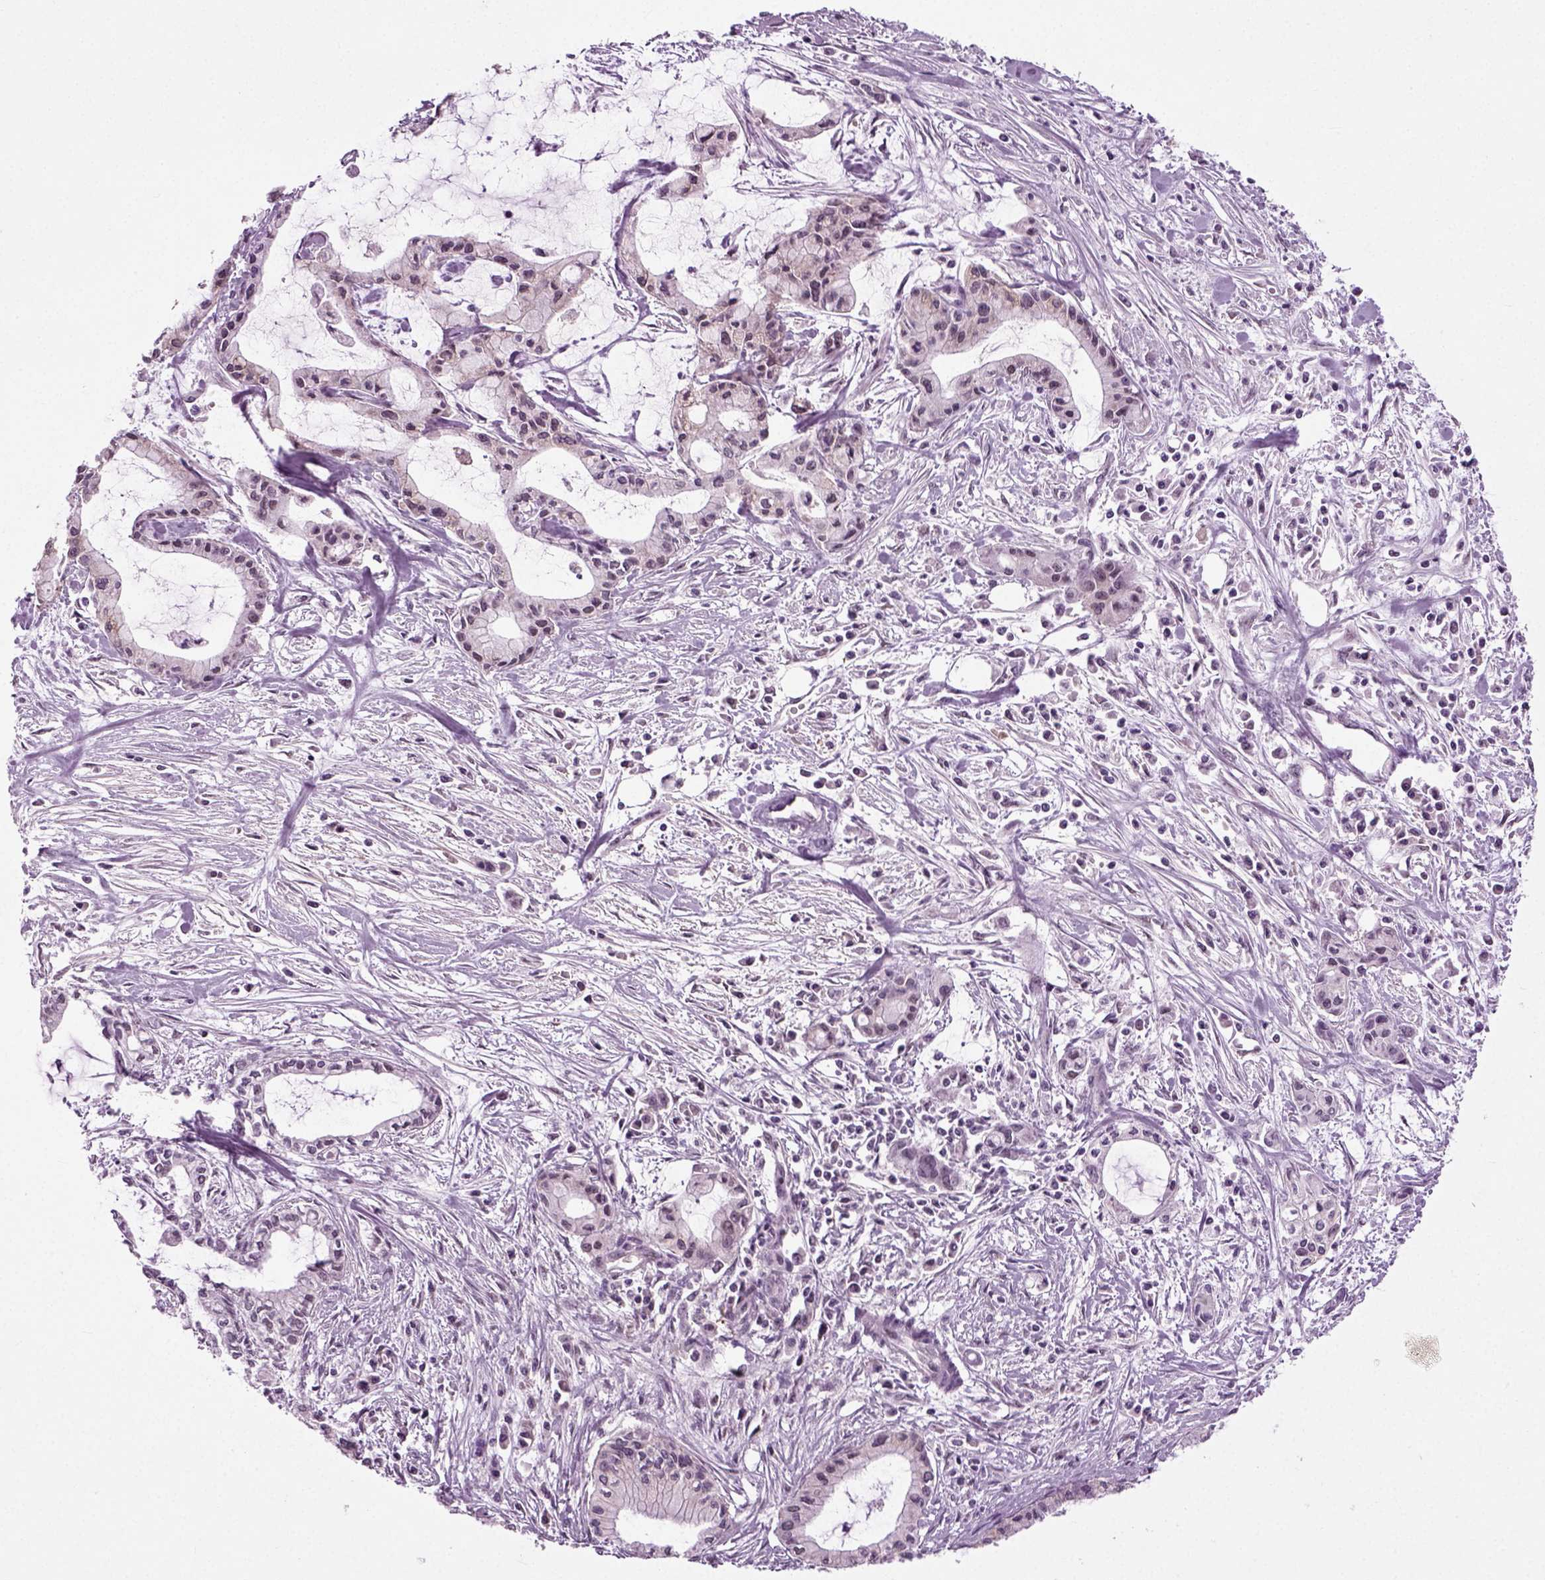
{"staining": {"intensity": "negative", "quantity": "none", "location": "none"}, "tissue": "pancreatic cancer", "cell_type": "Tumor cells", "image_type": "cancer", "snomed": [{"axis": "morphology", "description": "Adenocarcinoma, NOS"}, {"axis": "topography", "description": "Pancreas"}], "caption": "Tumor cells are negative for protein expression in human adenocarcinoma (pancreatic). (Brightfield microscopy of DAB IHC at high magnification).", "gene": "RCOR3", "patient": {"sex": "male", "age": 48}}